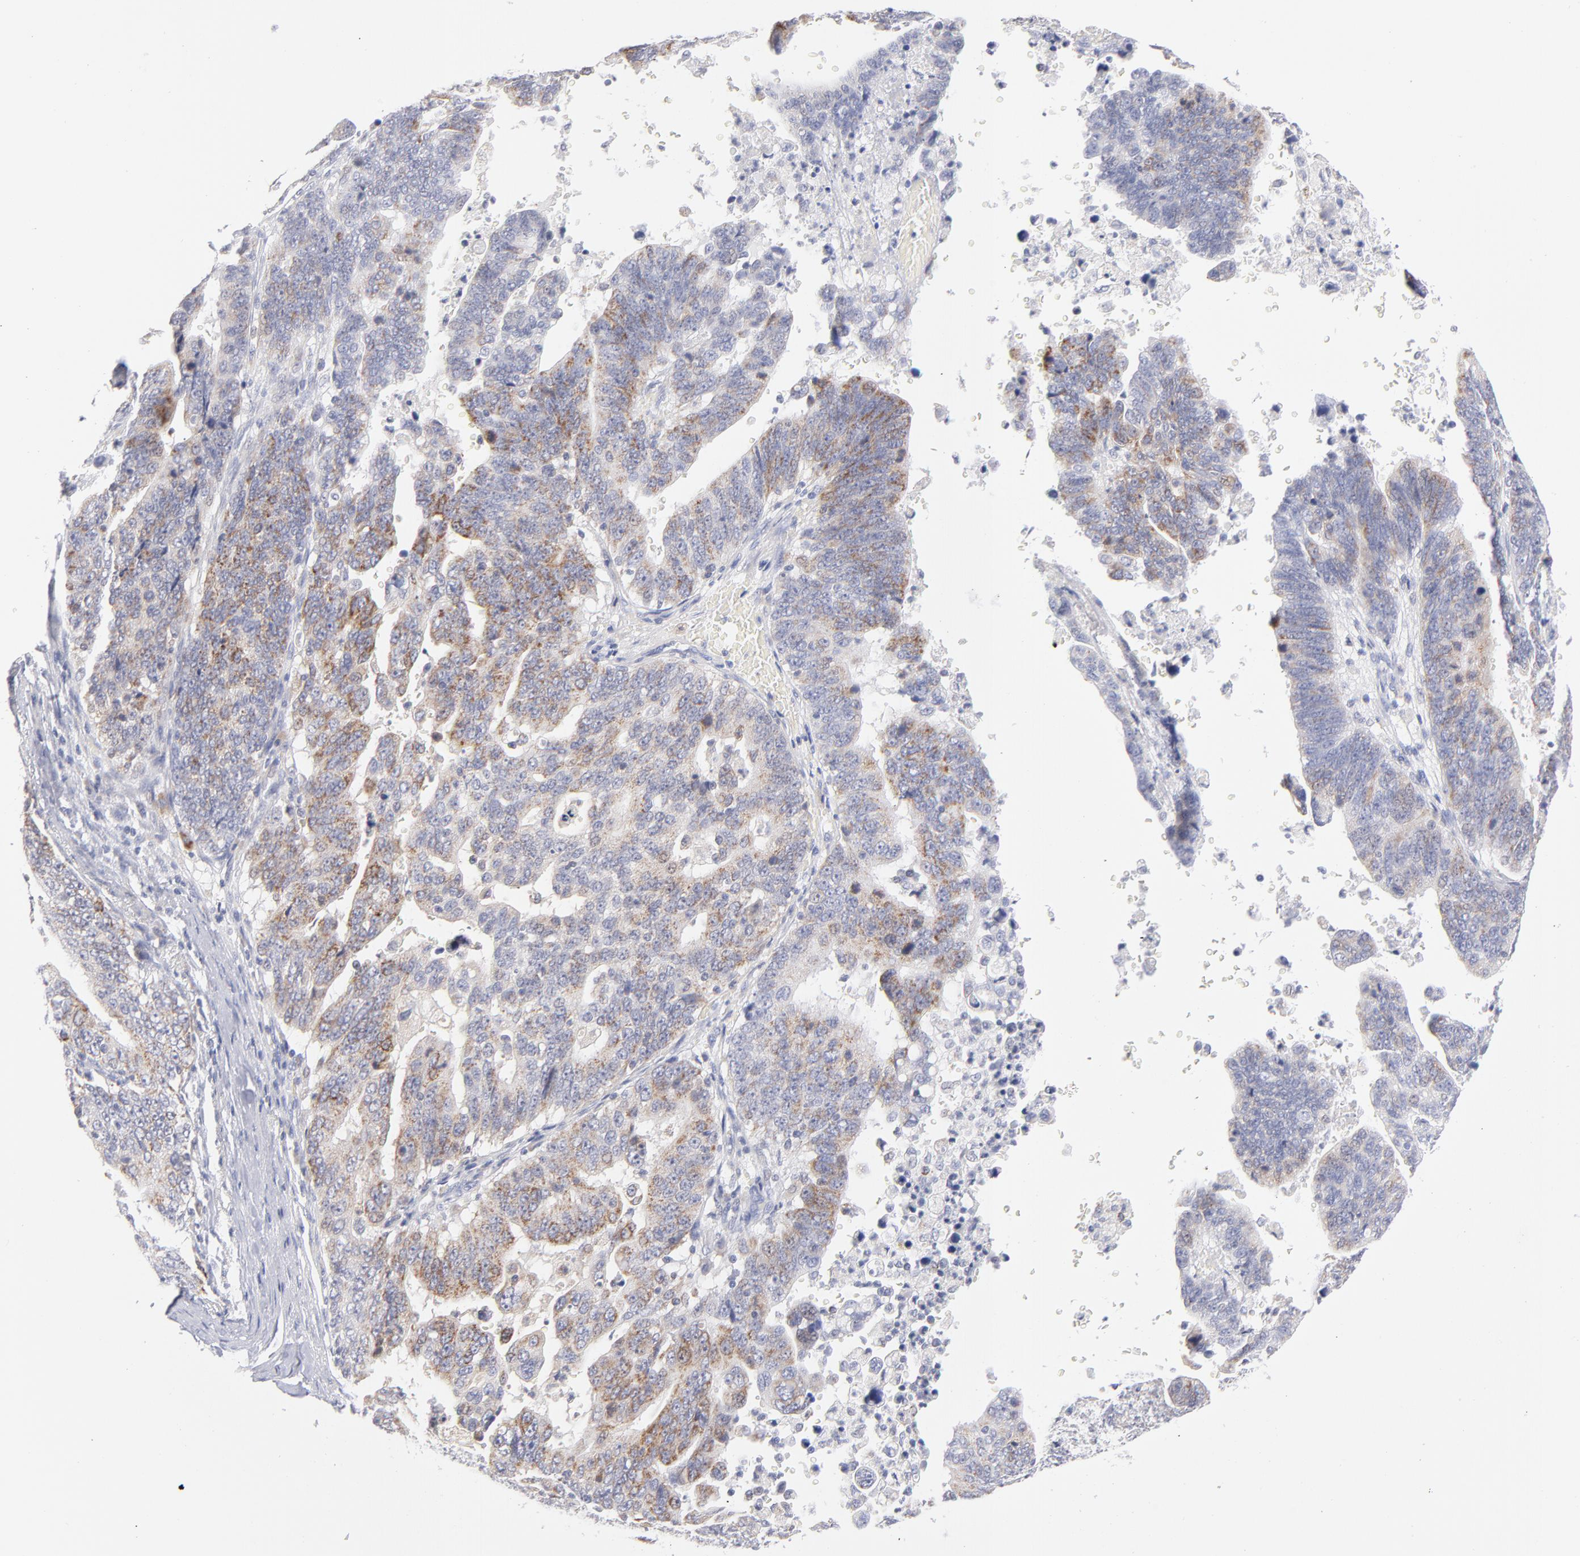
{"staining": {"intensity": "weak", "quantity": ">75%", "location": "cytoplasmic/membranous"}, "tissue": "stomach cancer", "cell_type": "Tumor cells", "image_type": "cancer", "snomed": [{"axis": "morphology", "description": "Adenocarcinoma, NOS"}, {"axis": "topography", "description": "Stomach, upper"}], "caption": "A photomicrograph showing weak cytoplasmic/membranous staining in about >75% of tumor cells in adenocarcinoma (stomach), as visualized by brown immunohistochemical staining.", "gene": "MTHFD2", "patient": {"sex": "female", "age": 50}}